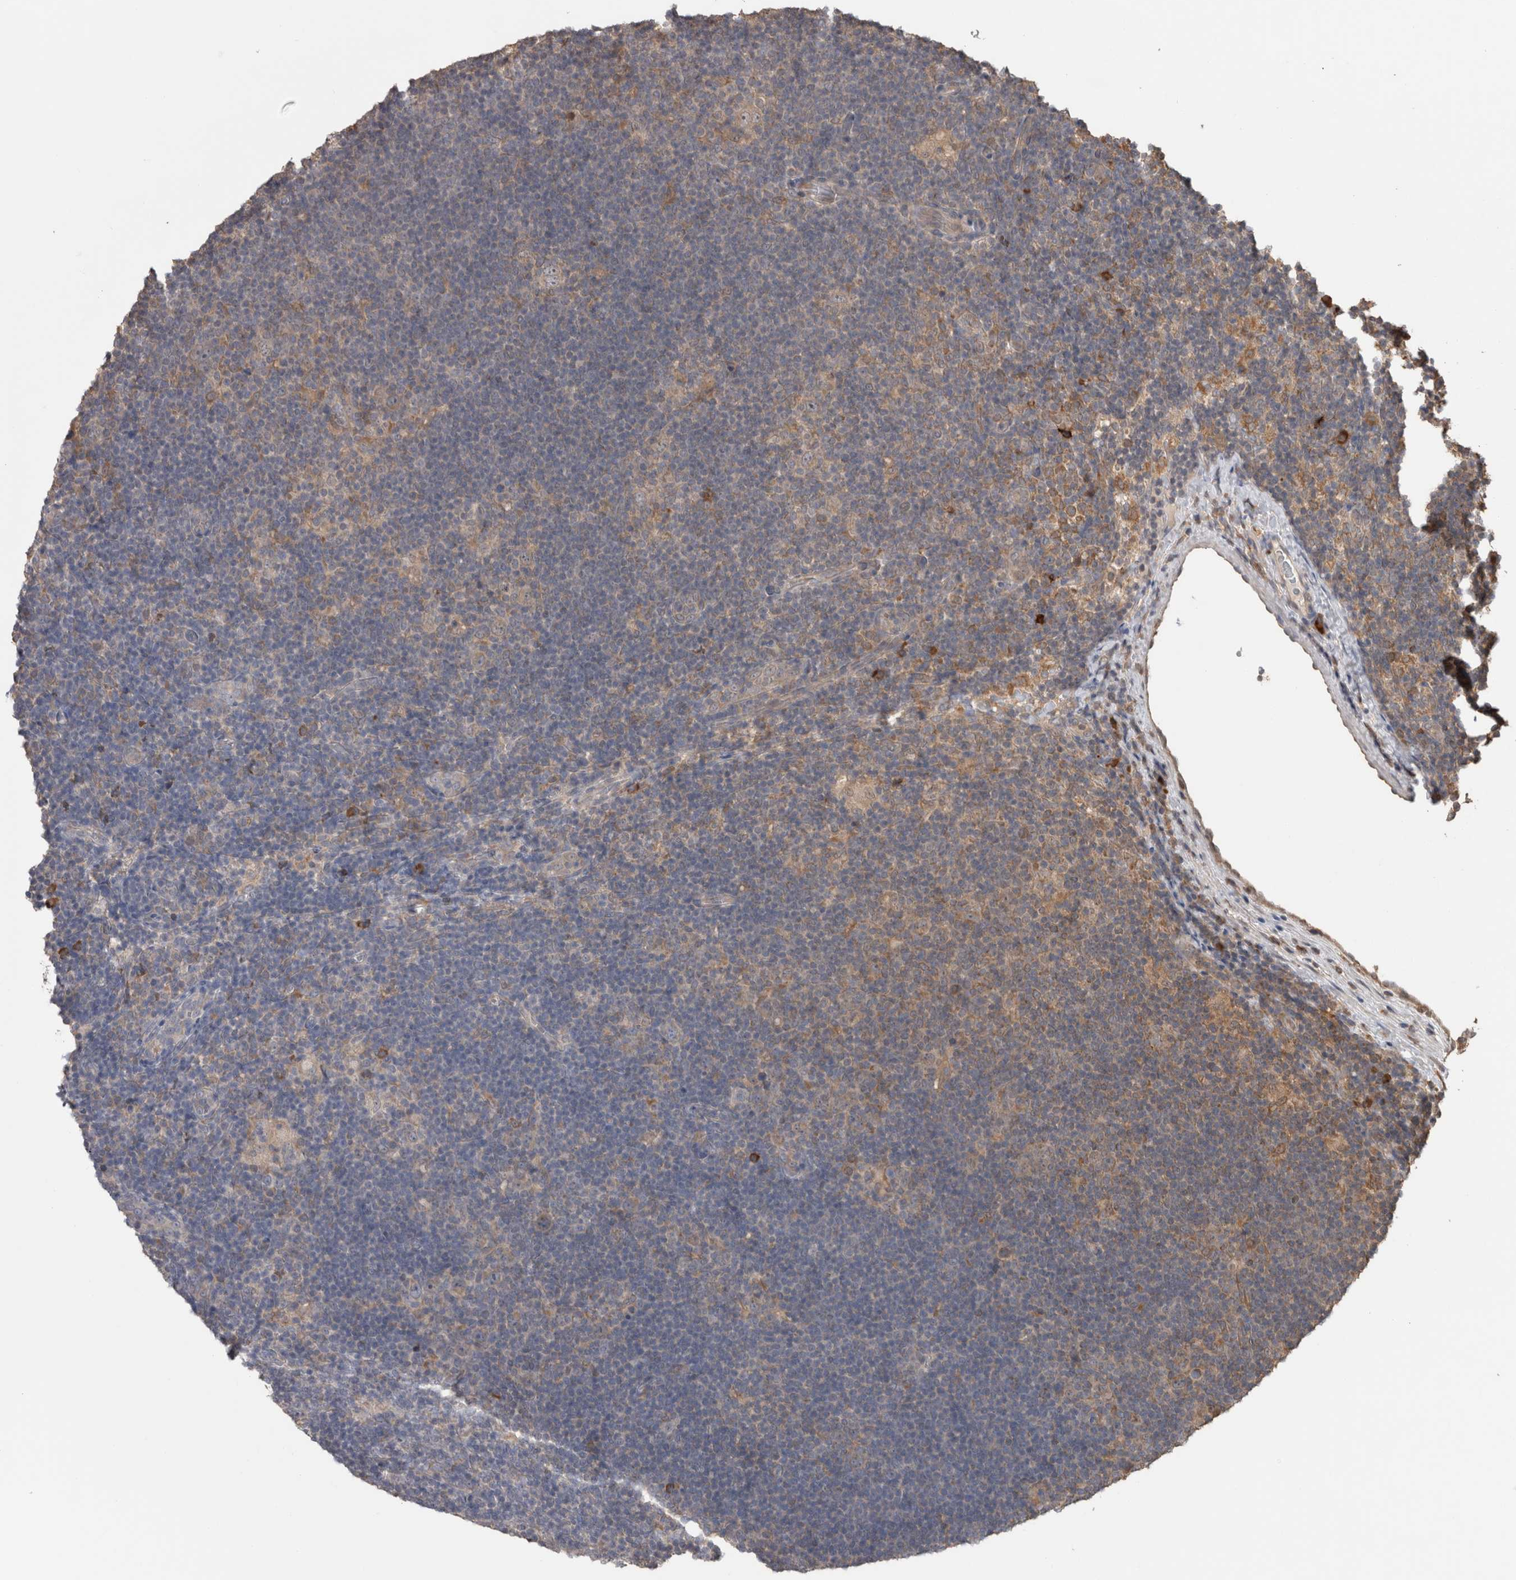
{"staining": {"intensity": "weak", "quantity": "25%-75%", "location": "cytoplasmic/membranous"}, "tissue": "lymphoma", "cell_type": "Tumor cells", "image_type": "cancer", "snomed": [{"axis": "morphology", "description": "Hodgkin's disease, NOS"}, {"axis": "topography", "description": "Lymph node"}], "caption": "Hodgkin's disease tissue demonstrates weak cytoplasmic/membranous expression in approximately 25%-75% of tumor cells, visualized by immunohistochemistry.", "gene": "TBCE", "patient": {"sex": "female", "age": 57}}